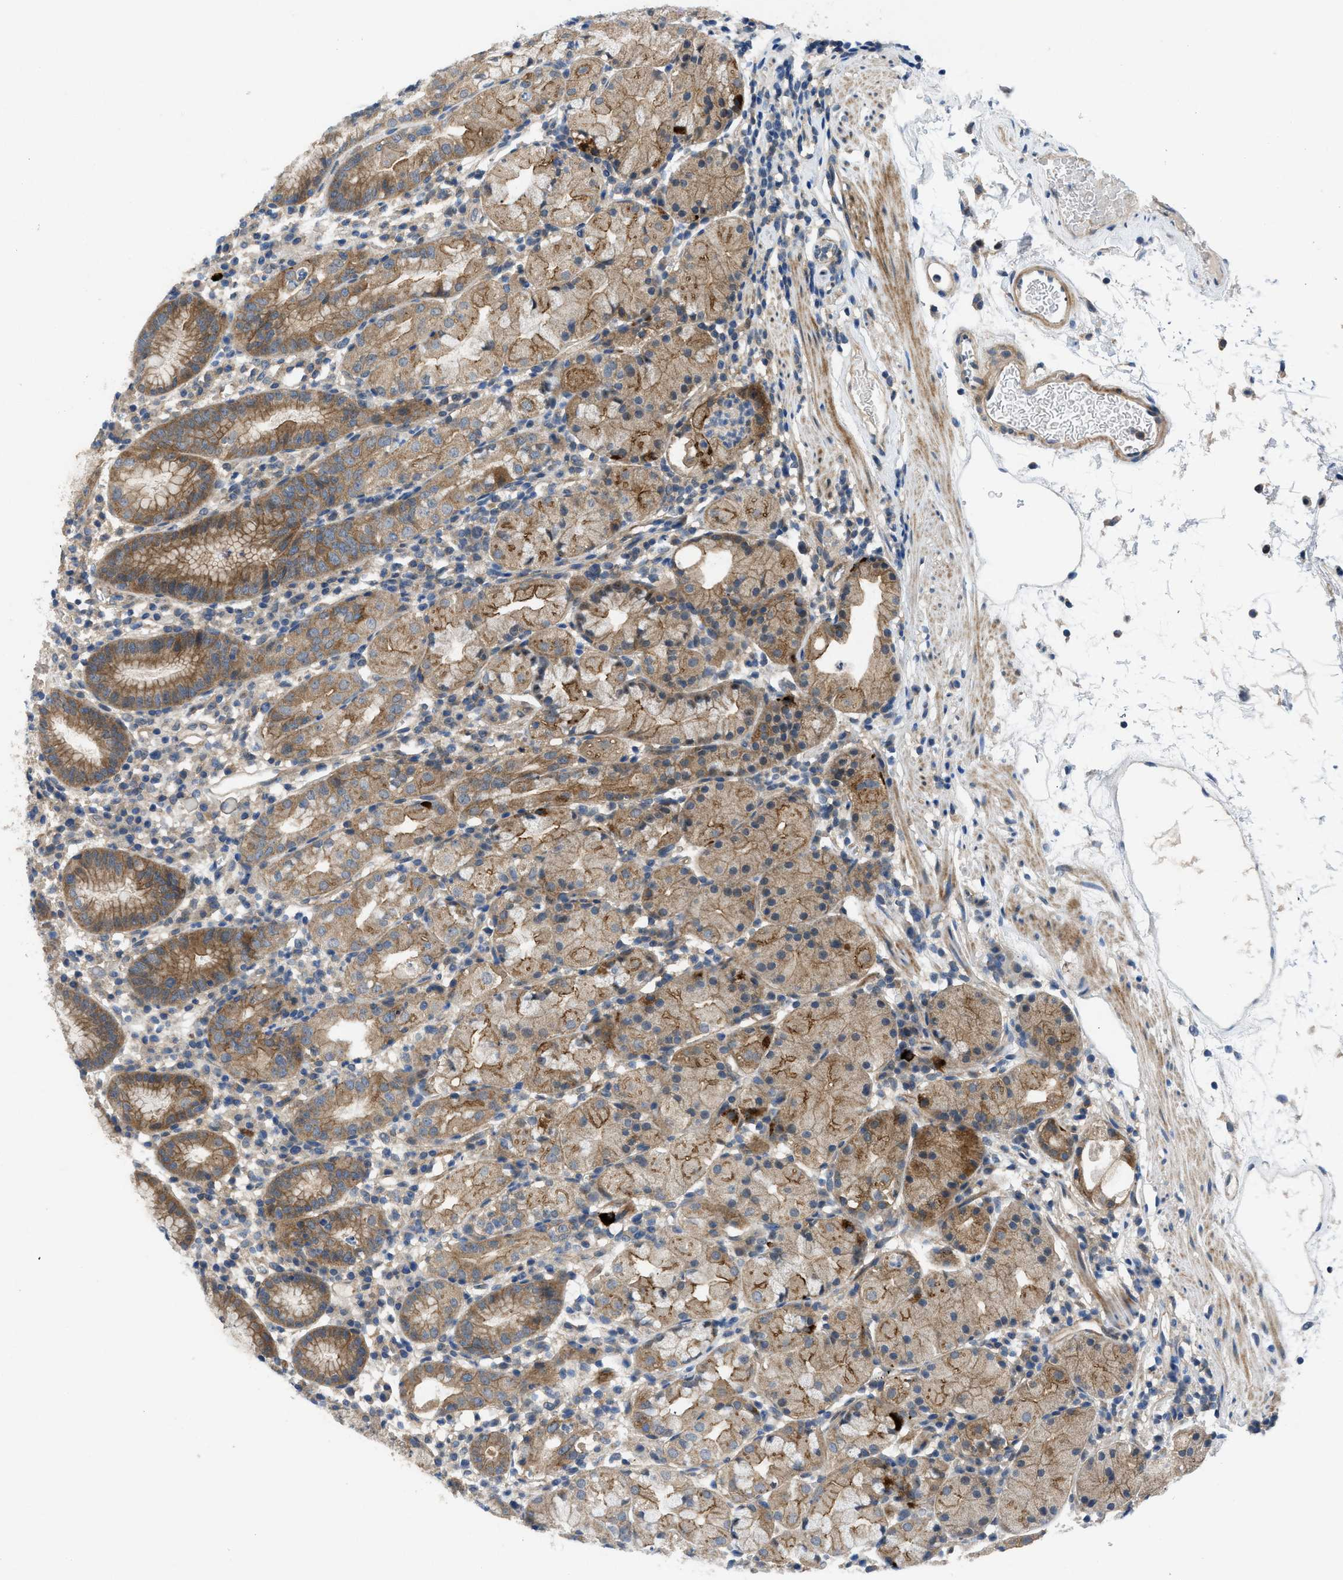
{"staining": {"intensity": "moderate", "quantity": ">75%", "location": "cytoplasmic/membranous"}, "tissue": "stomach", "cell_type": "Glandular cells", "image_type": "normal", "snomed": [{"axis": "morphology", "description": "Normal tissue, NOS"}, {"axis": "topography", "description": "Stomach"}, {"axis": "topography", "description": "Stomach, lower"}], "caption": "Immunohistochemical staining of benign stomach shows >75% levels of moderate cytoplasmic/membranous protein positivity in approximately >75% of glandular cells. (DAB IHC with brightfield microscopy, high magnification).", "gene": "PANX1", "patient": {"sex": "female", "age": 75}}